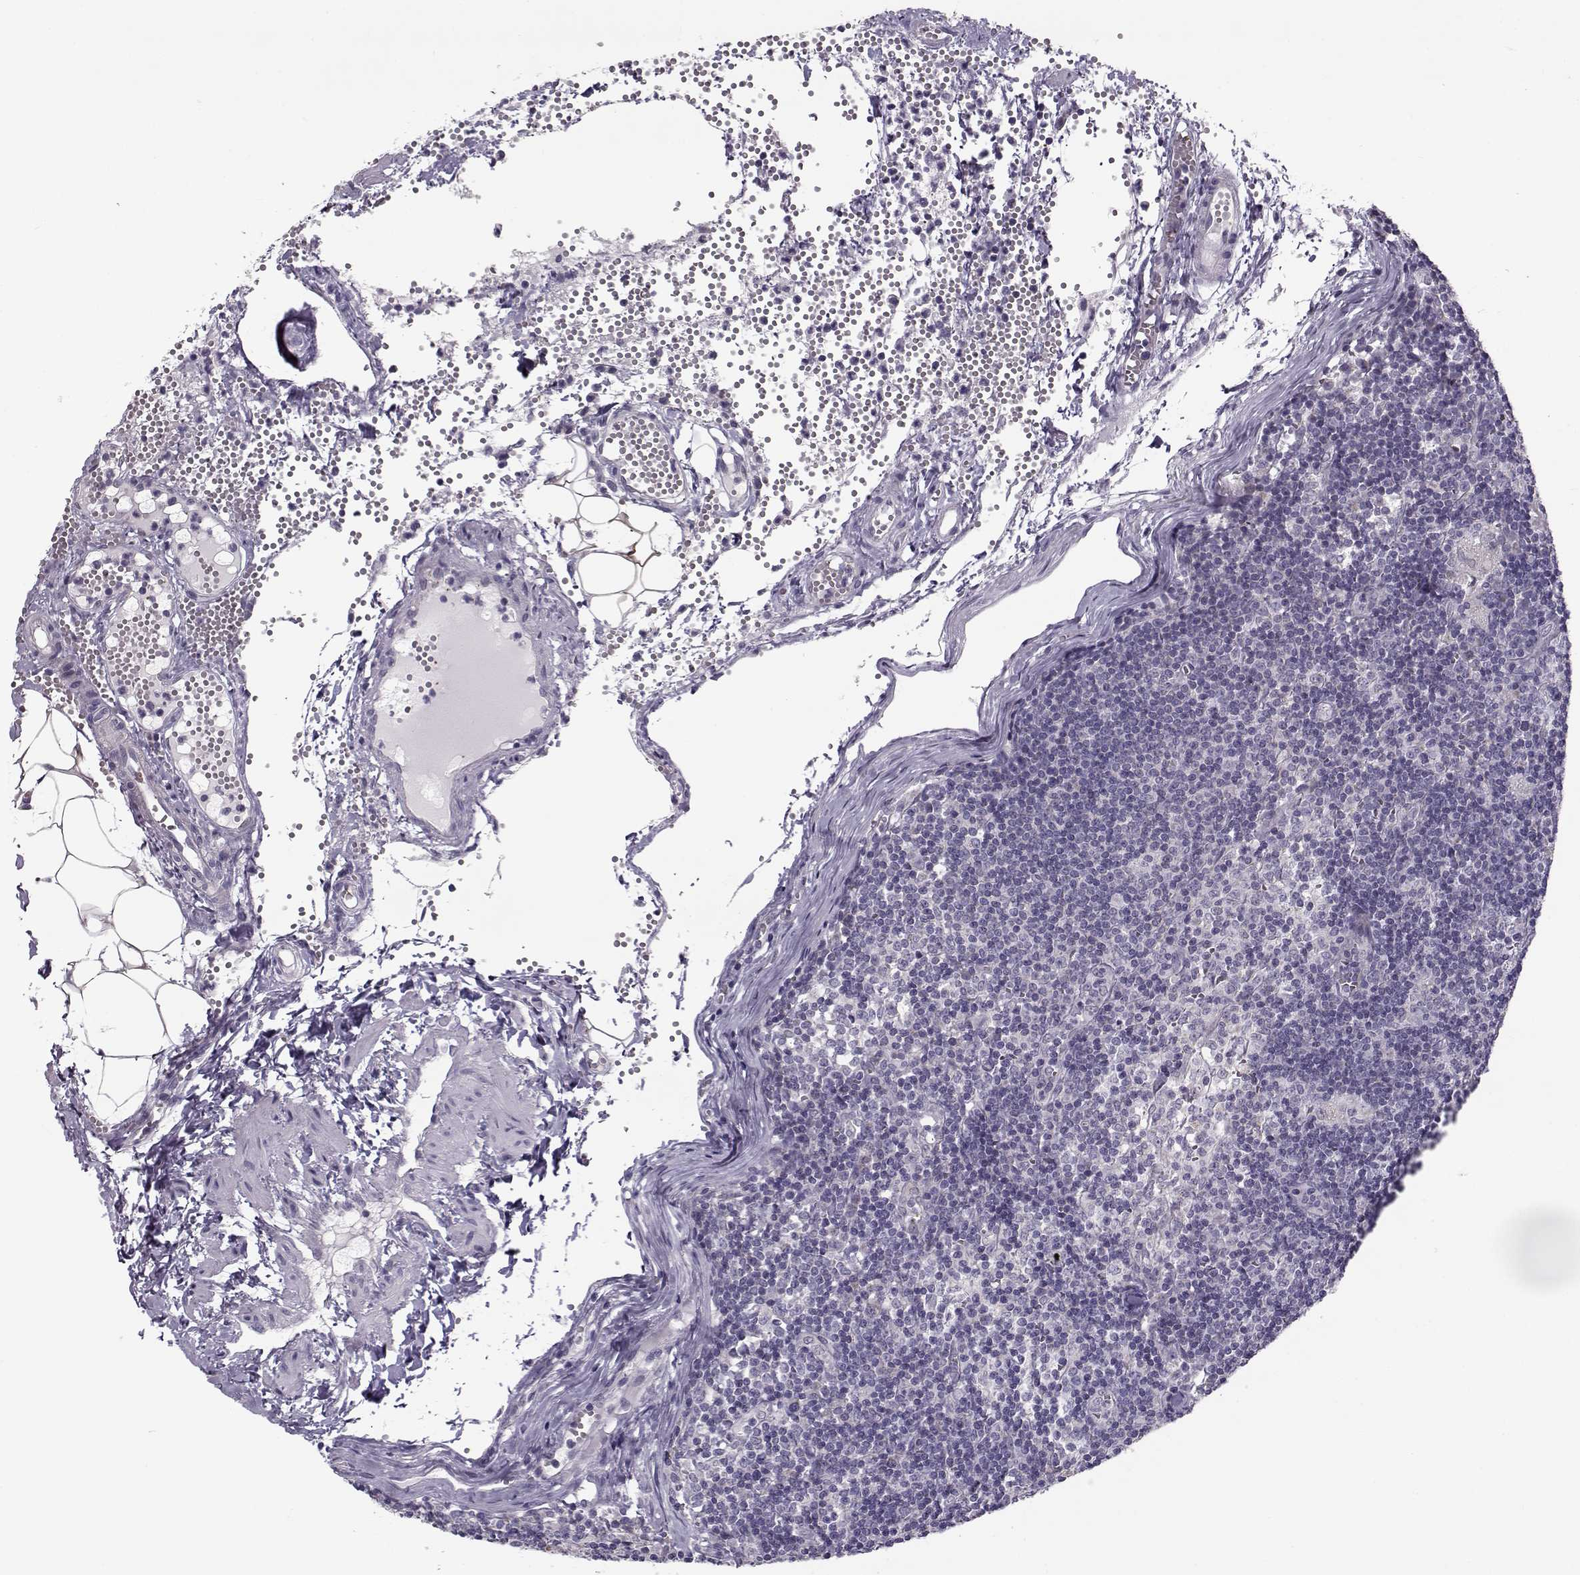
{"staining": {"intensity": "negative", "quantity": "none", "location": "none"}, "tissue": "lymph node", "cell_type": "Germinal center cells", "image_type": "normal", "snomed": [{"axis": "morphology", "description": "Normal tissue, NOS"}, {"axis": "topography", "description": "Lymph node"}], "caption": "DAB immunohistochemical staining of benign human lymph node displays no significant positivity in germinal center cells. The staining was performed using DAB (3,3'-diaminobenzidine) to visualize the protein expression in brown, while the nuclei were stained in blue with hematoxylin (Magnification: 20x).", "gene": "KLF17", "patient": {"sex": "female", "age": 52}}